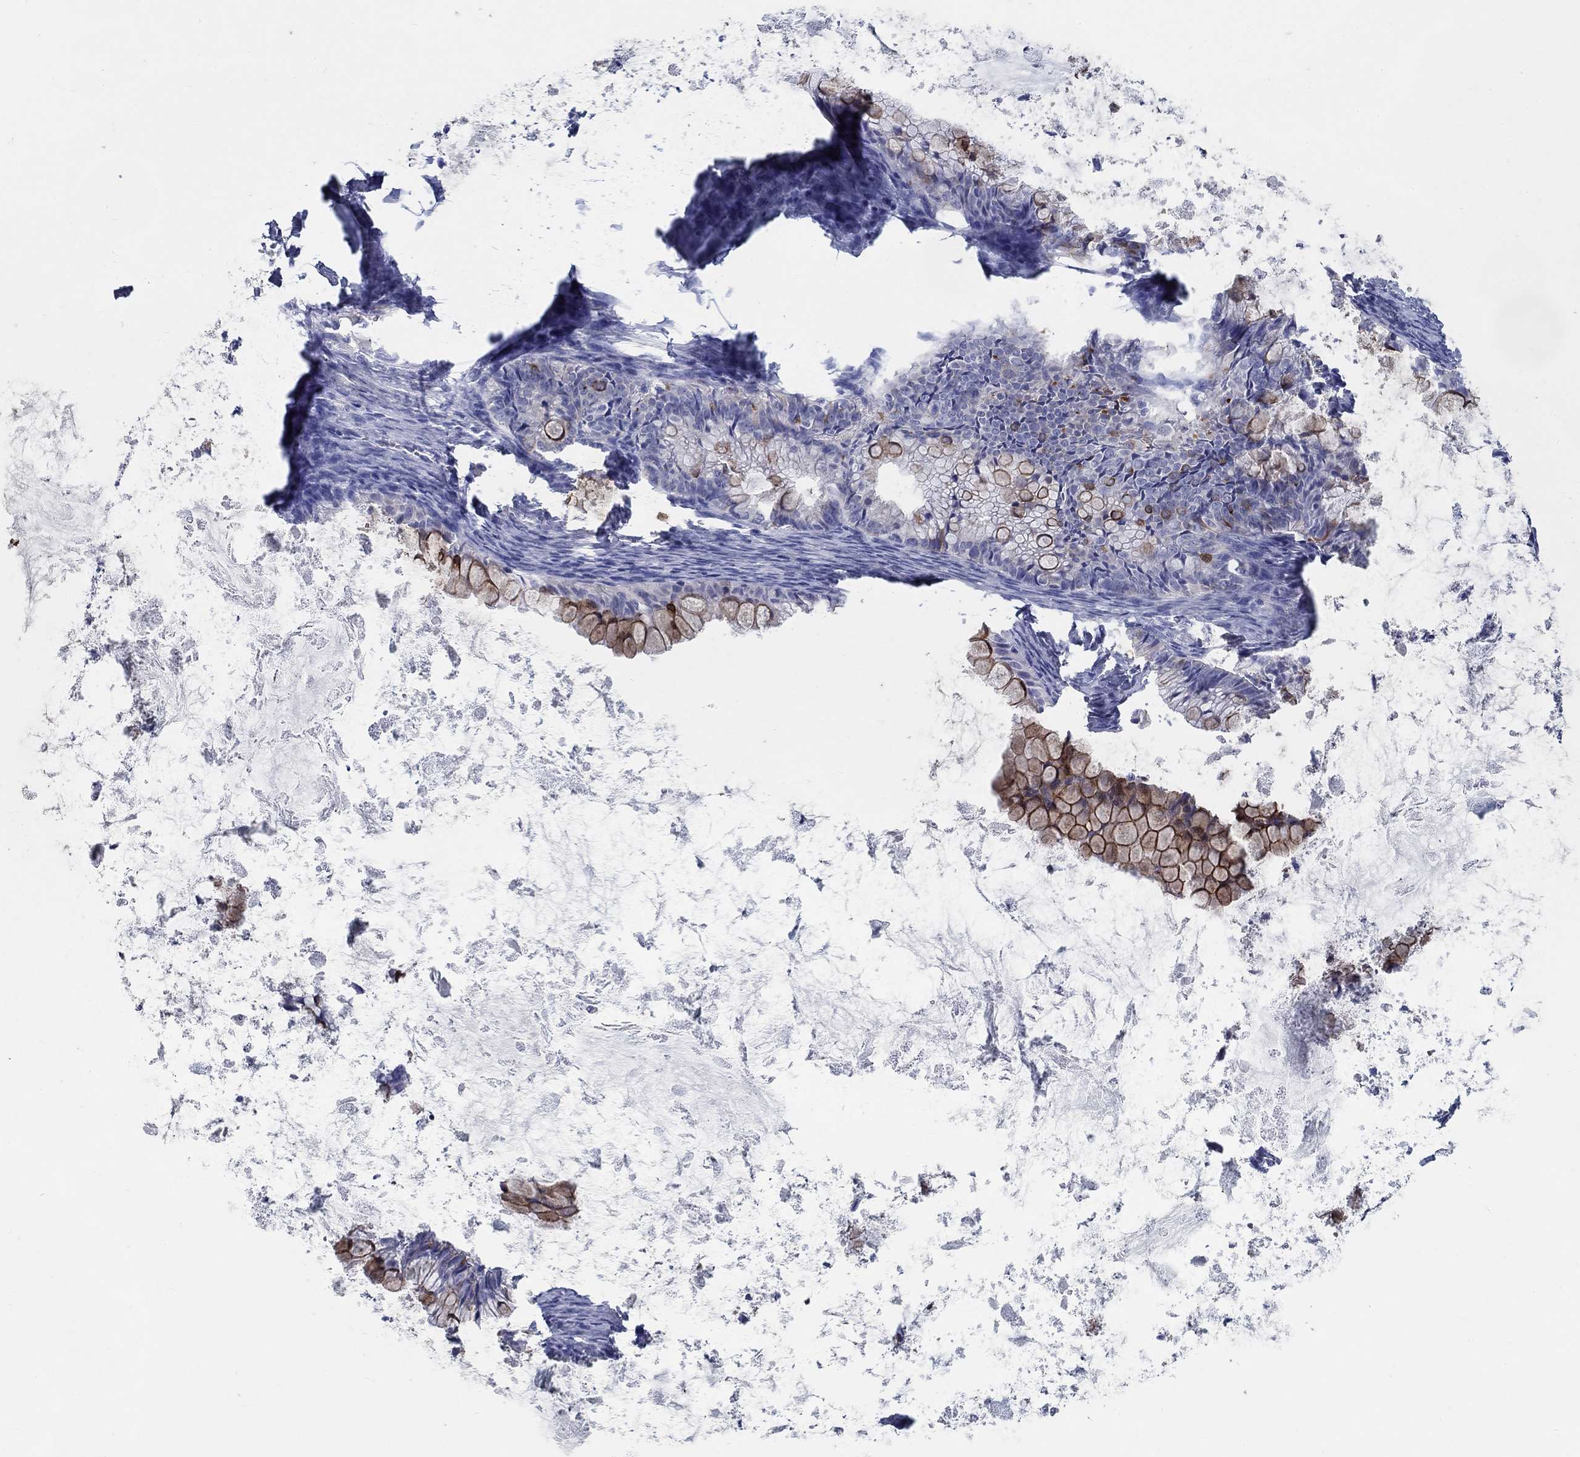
{"staining": {"intensity": "strong", "quantity": "<25%", "location": "cytoplasmic/membranous"}, "tissue": "ovarian cancer", "cell_type": "Tumor cells", "image_type": "cancer", "snomed": [{"axis": "morphology", "description": "Cystadenocarcinoma, mucinous, NOS"}, {"axis": "topography", "description": "Ovary"}], "caption": "The immunohistochemical stain shows strong cytoplasmic/membranous expression in tumor cells of ovarian cancer tissue. (DAB IHC, brown staining for protein, blue staining for nuclei).", "gene": "RAP1GAP", "patient": {"sex": "female", "age": 35}}